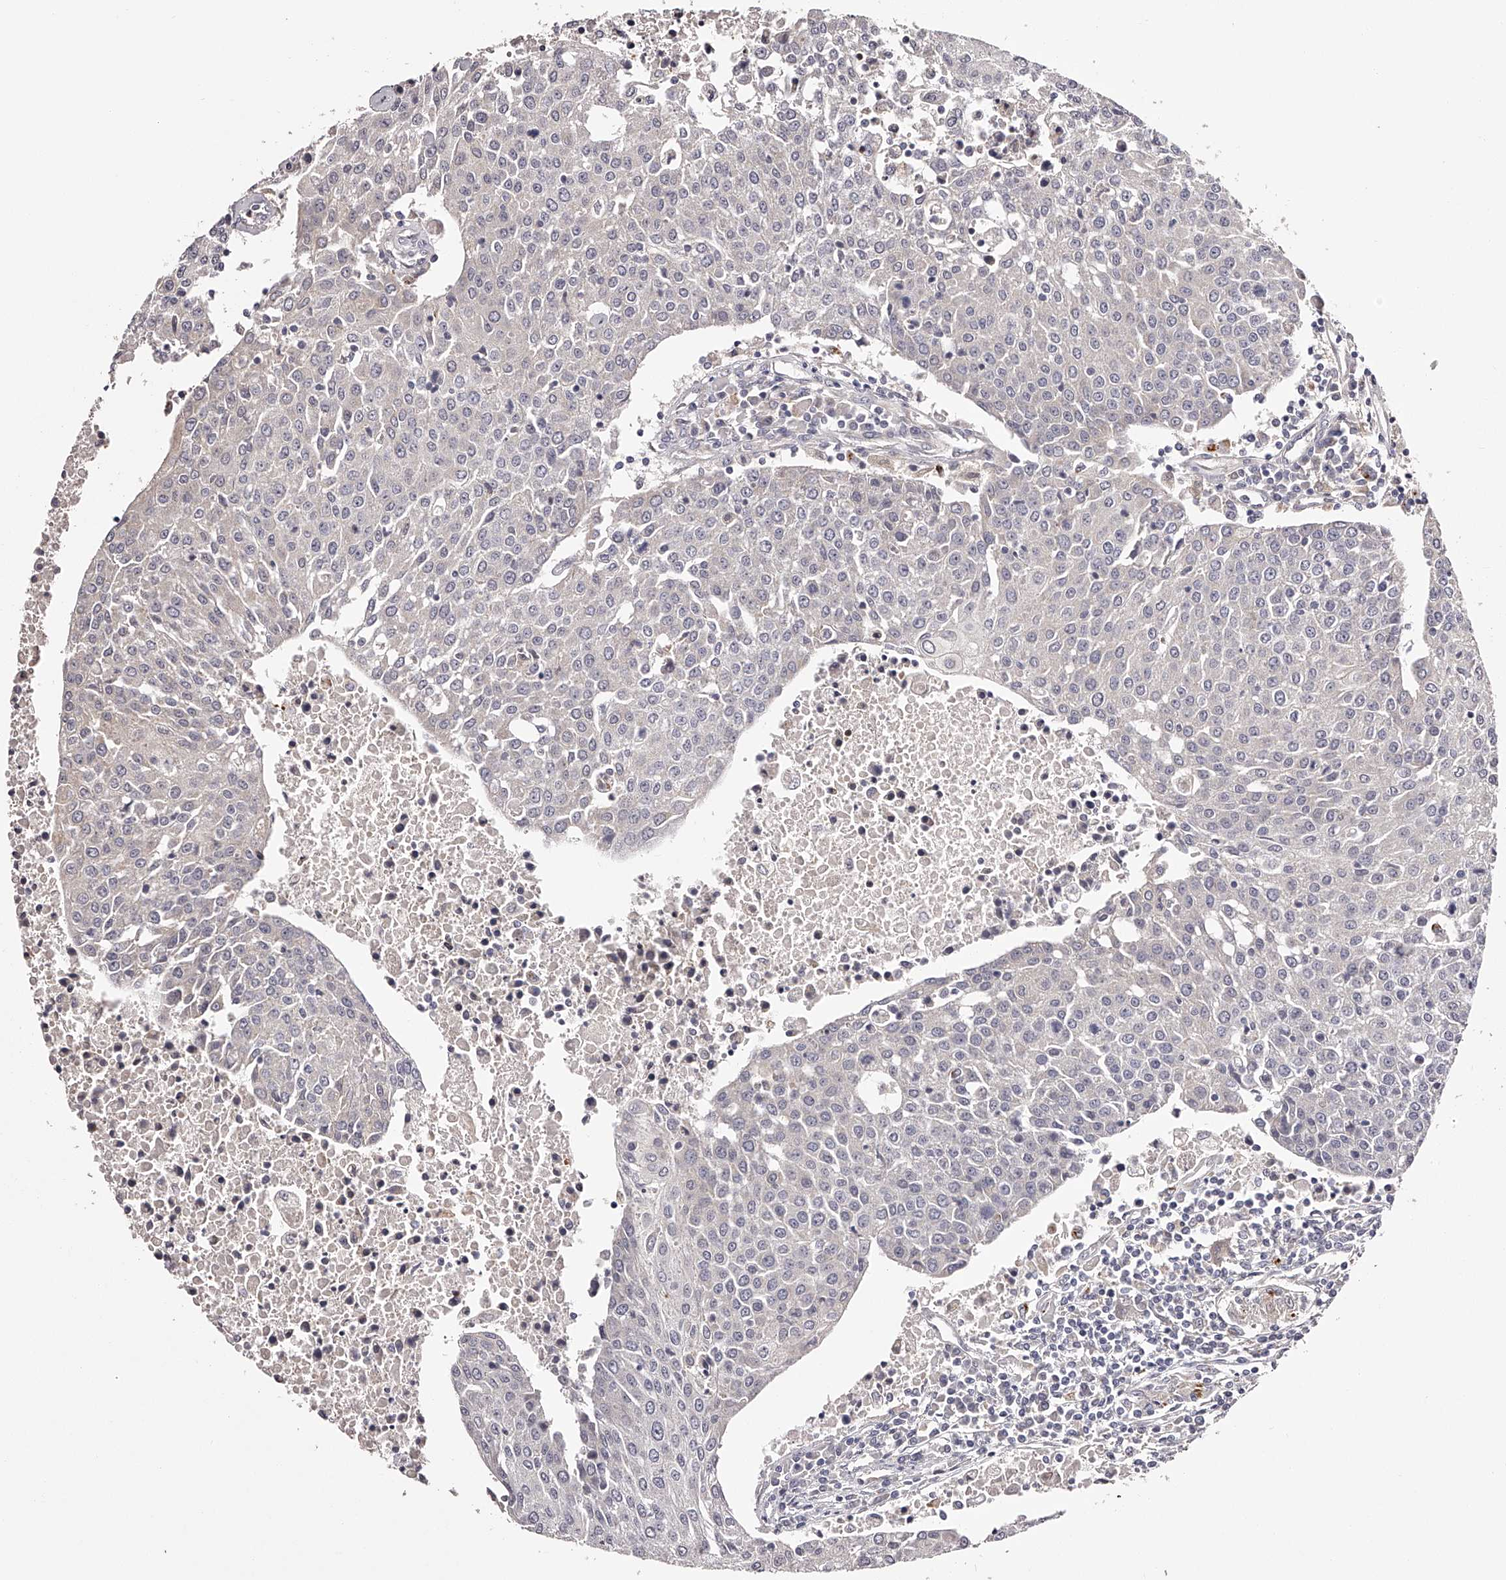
{"staining": {"intensity": "negative", "quantity": "none", "location": "none"}, "tissue": "urothelial cancer", "cell_type": "Tumor cells", "image_type": "cancer", "snomed": [{"axis": "morphology", "description": "Urothelial carcinoma, High grade"}, {"axis": "topography", "description": "Urinary bladder"}], "caption": "Immunohistochemistry (IHC) of human urothelial carcinoma (high-grade) demonstrates no expression in tumor cells. Nuclei are stained in blue.", "gene": "ODF2L", "patient": {"sex": "female", "age": 85}}